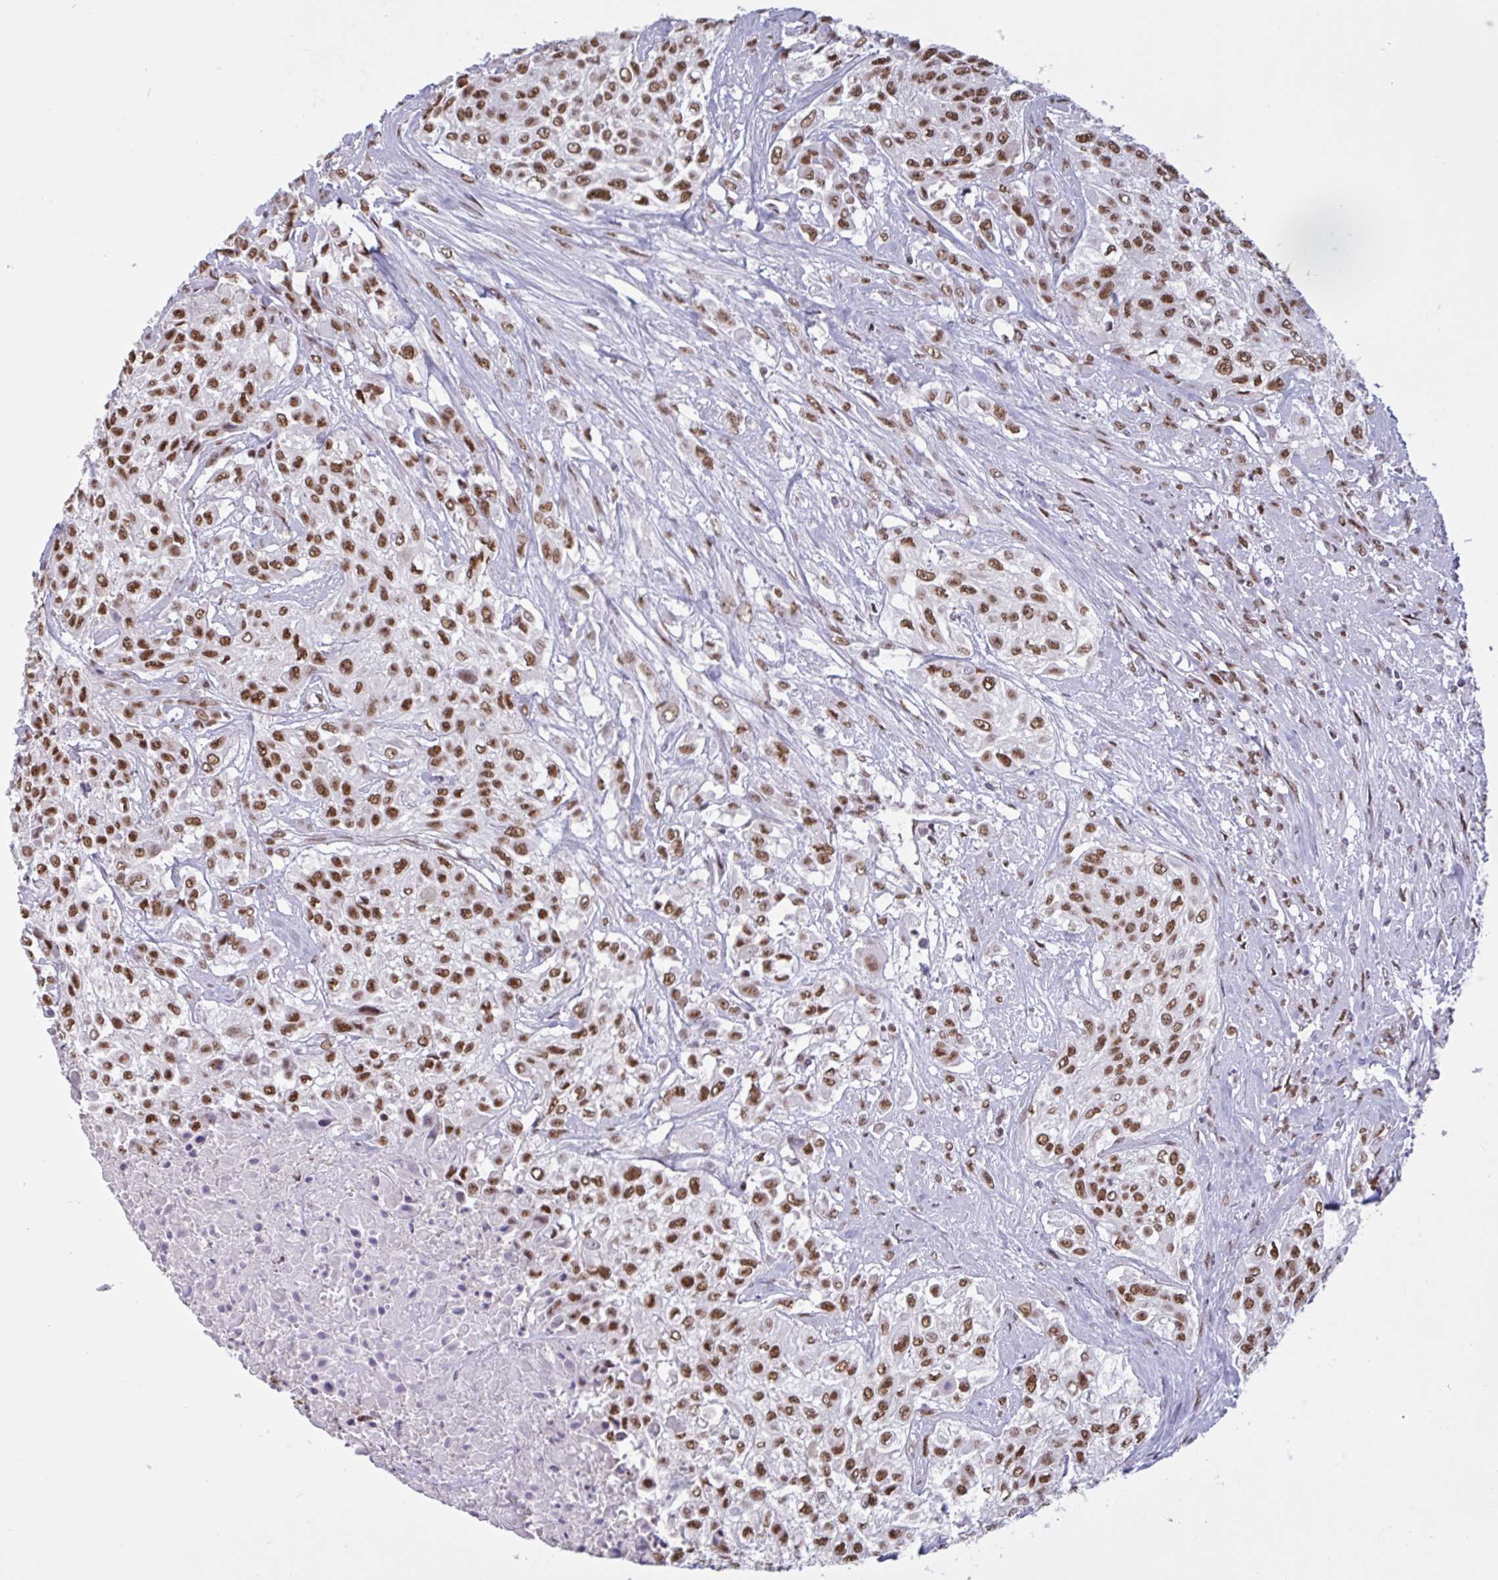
{"staining": {"intensity": "strong", "quantity": ">75%", "location": "nuclear"}, "tissue": "urothelial cancer", "cell_type": "Tumor cells", "image_type": "cancer", "snomed": [{"axis": "morphology", "description": "Urothelial carcinoma, High grade"}, {"axis": "topography", "description": "Urinary bladder"}], "caption": "Urothelial cancer tissue exhibits strong nuclear expression in about >75% of tumor cells (IHC, brightfield microscopy, high magnification).", "gene": "CBFA2T2", "patient": {"sex": "male", "age": 57}}